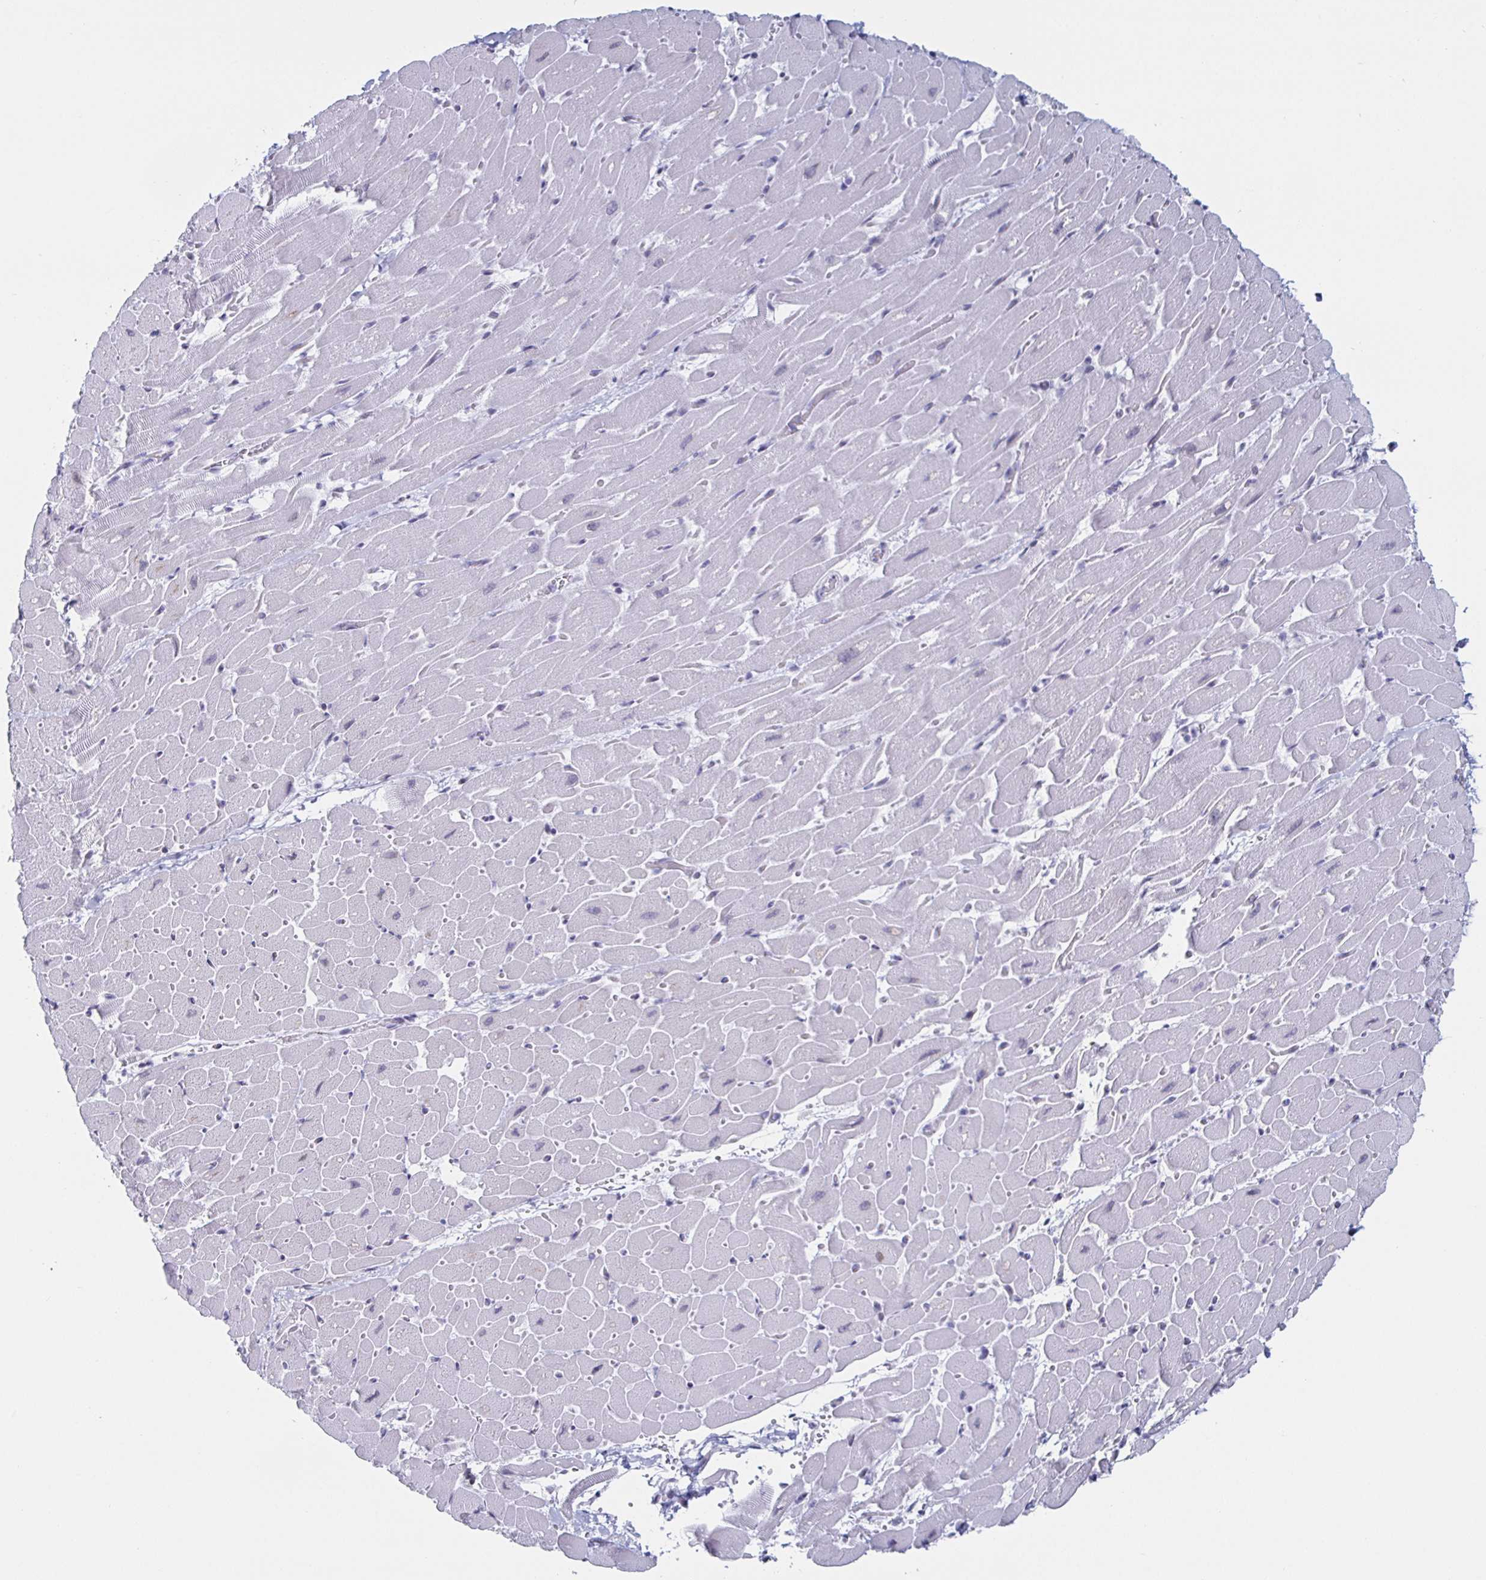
{"staining": {"intensity": "negative", "quantity": "none", "location": "none"}, "tissue": "heart muscle", "cell_type": "Cardiomyocytes", "image_type": "normal", "snomed": [{"axis": "morphology", "description": "Normal tissue, NOS"}, {"axis": "topography", "description": "Heart"}], "caption": "DAB (3,3'-diaminobenzidine) immunohistochemical staining of normal human heart muscle reveals no significant staining in cardiomyocytes. (Brightfield microscopy of DAB immunohistochemistry (IHC) at high magnification).", "gene": "KRT4", "patient": {"sex": "male", "age": 37}}